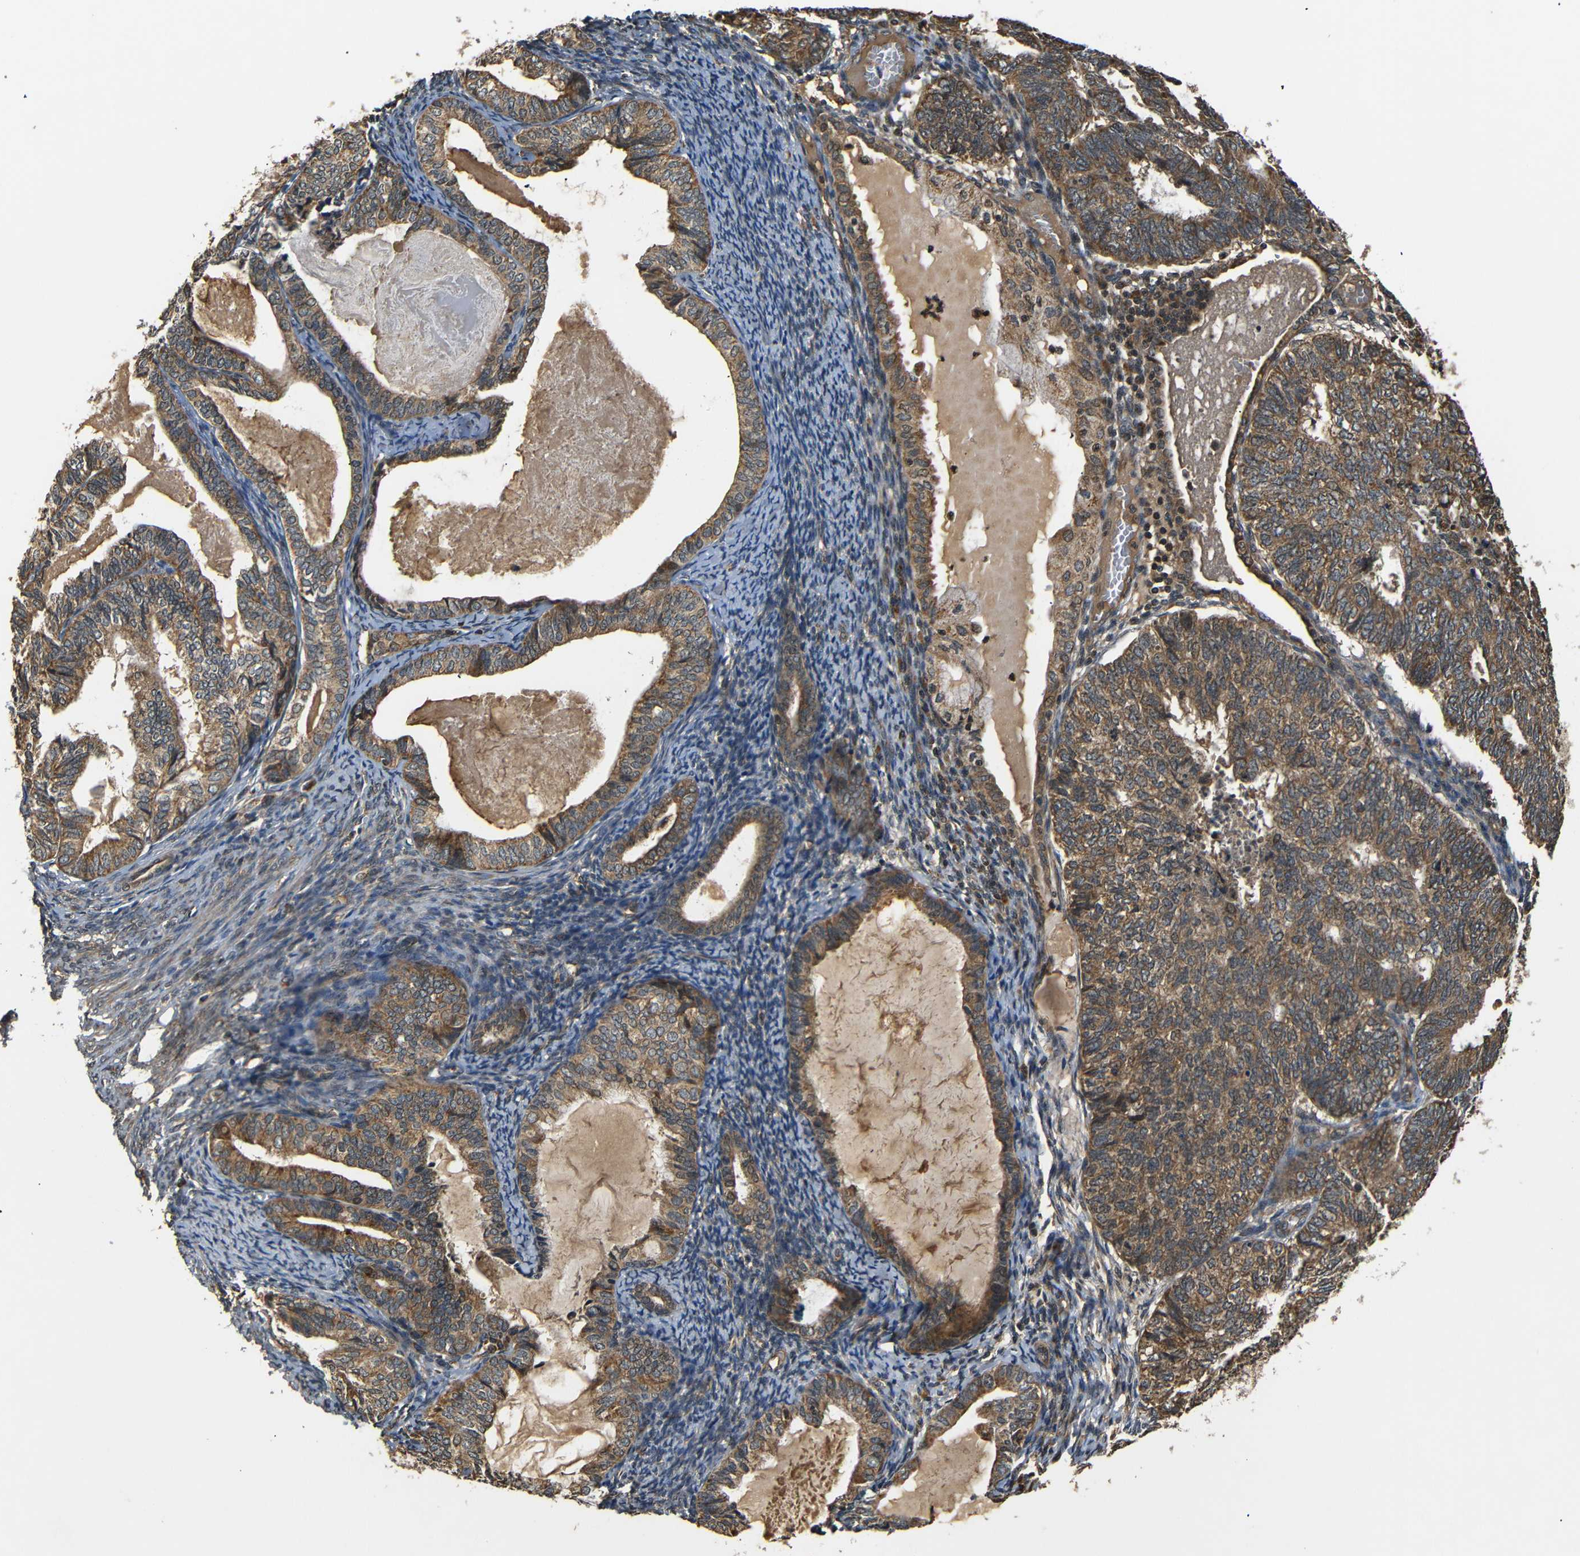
{"staining": {"intensity": "moderate", "quantity": ">75%", "location": "cytoplasmic/membranous"}, "tissue": "endometrial cancer", "cell_type": "Tumor cells", "image_type": "cancer", "snomed": [{"axis": "morphology", "description": "Adenocarcinoma, NOS"}, {"axis": "topography", "description": "Uterus"}], "caption": "Immunohistochemistry (IHC) of endometrial cancer (adenocarcinoma) displays medium levels of moderate cytoplasmic/membranous positivity in approximately >75% of tumor cells. (brown staining indicates protein expression, while blue staining denotes nuclei).", "gene": "TANK", "patient": {"sex": "female", "age": 60}}